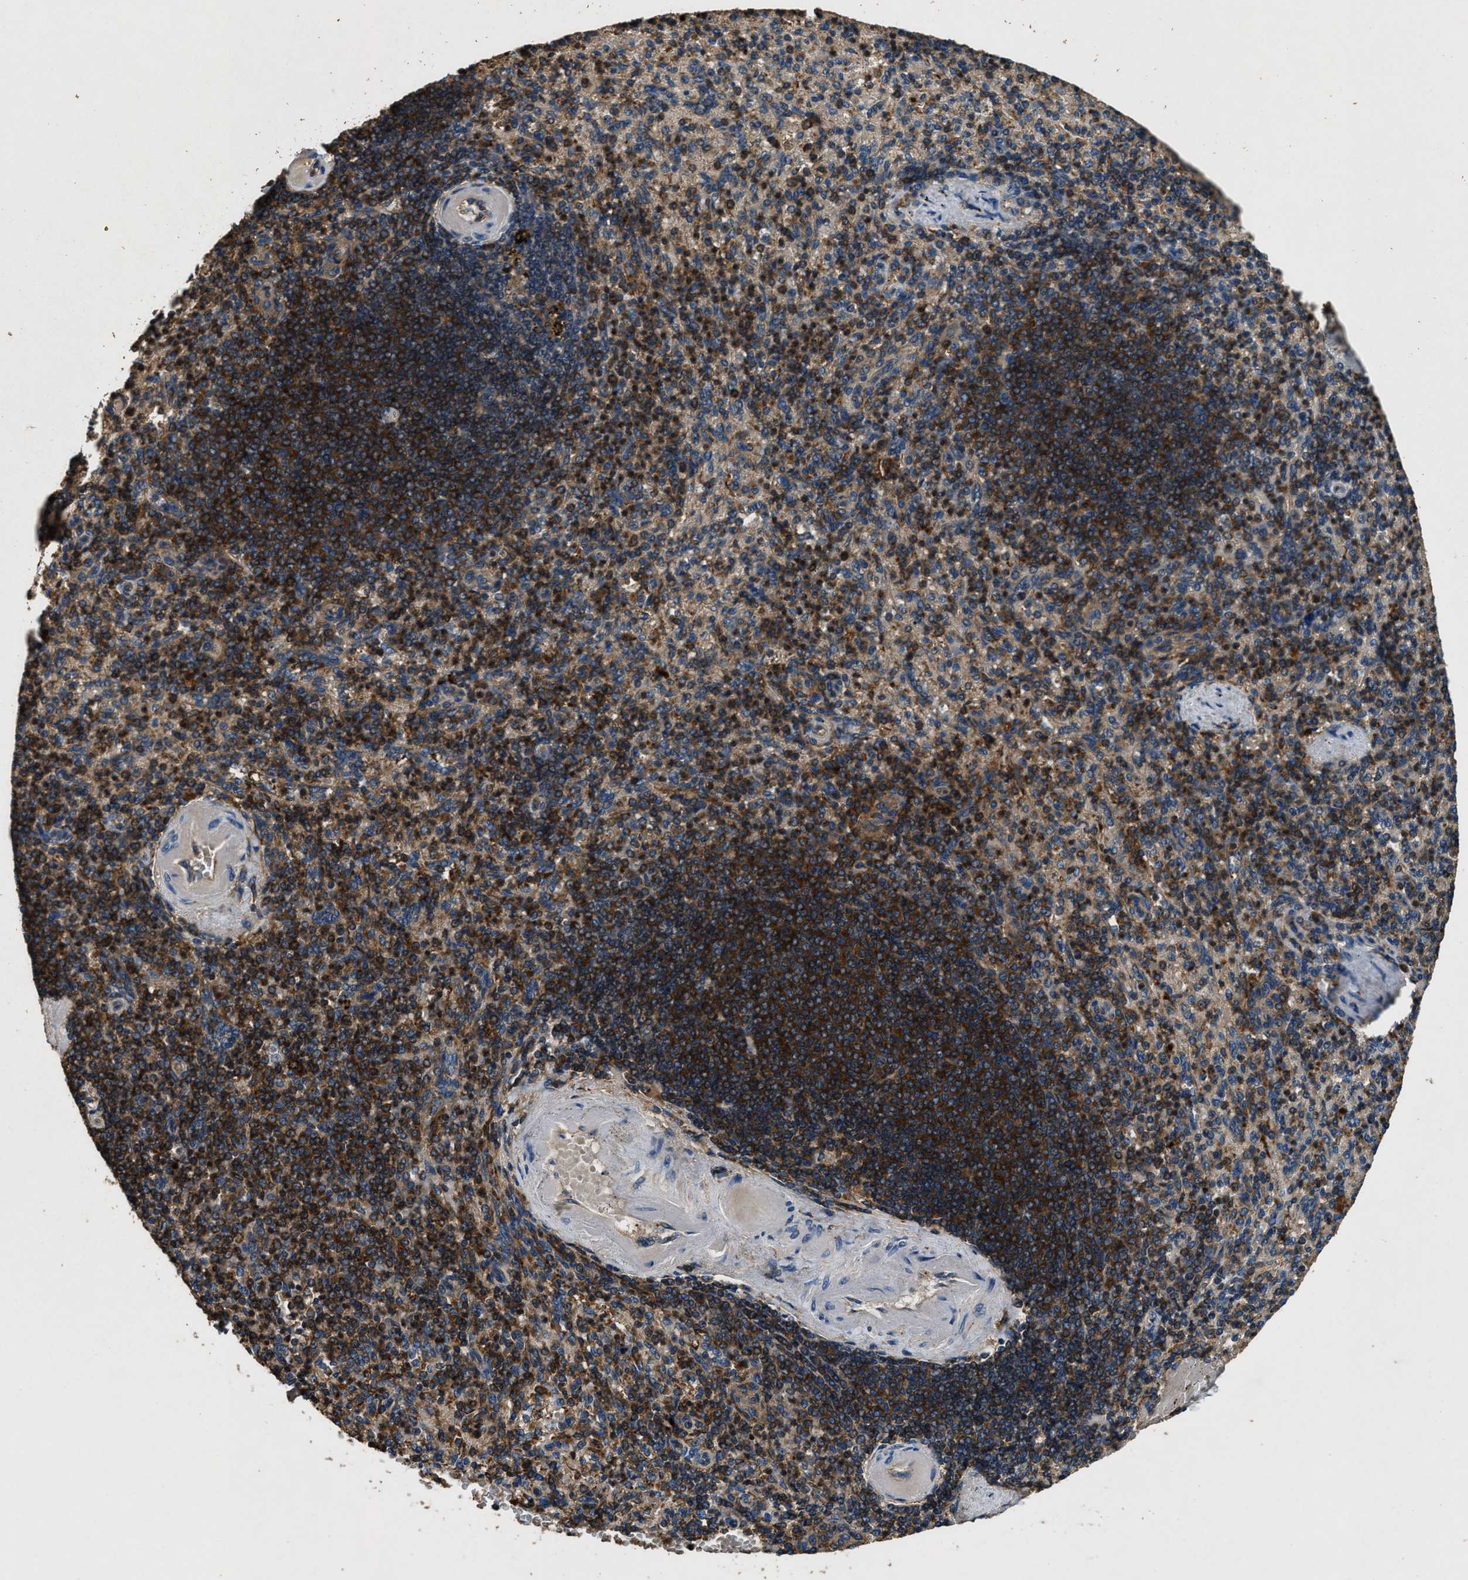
{"staining": {"intensity": "moderate", "quantity": ">75%", "location": "cytoplasmic/membranous"}, "tissue": "spleen", "cell_type": "Cells in red pulp", "image_type": "normal", "snomed": [{"axis": "morphology", "description": "Normal tissue, NOS"}, {"axis": "topography", "description": "Spleen"}], "caption": "A high-resolution photomicrograph shows immunohistochemistry (IHC) staining of unremarkable spleen, which reveals moderate cytoplasmic/membranous positivity in about >75% of cells in red pulp. (IHC, brightfield microscopy, high magnification).", "gene": "BLOC1S1", "patient": {"sex": "female", "age": 74}}